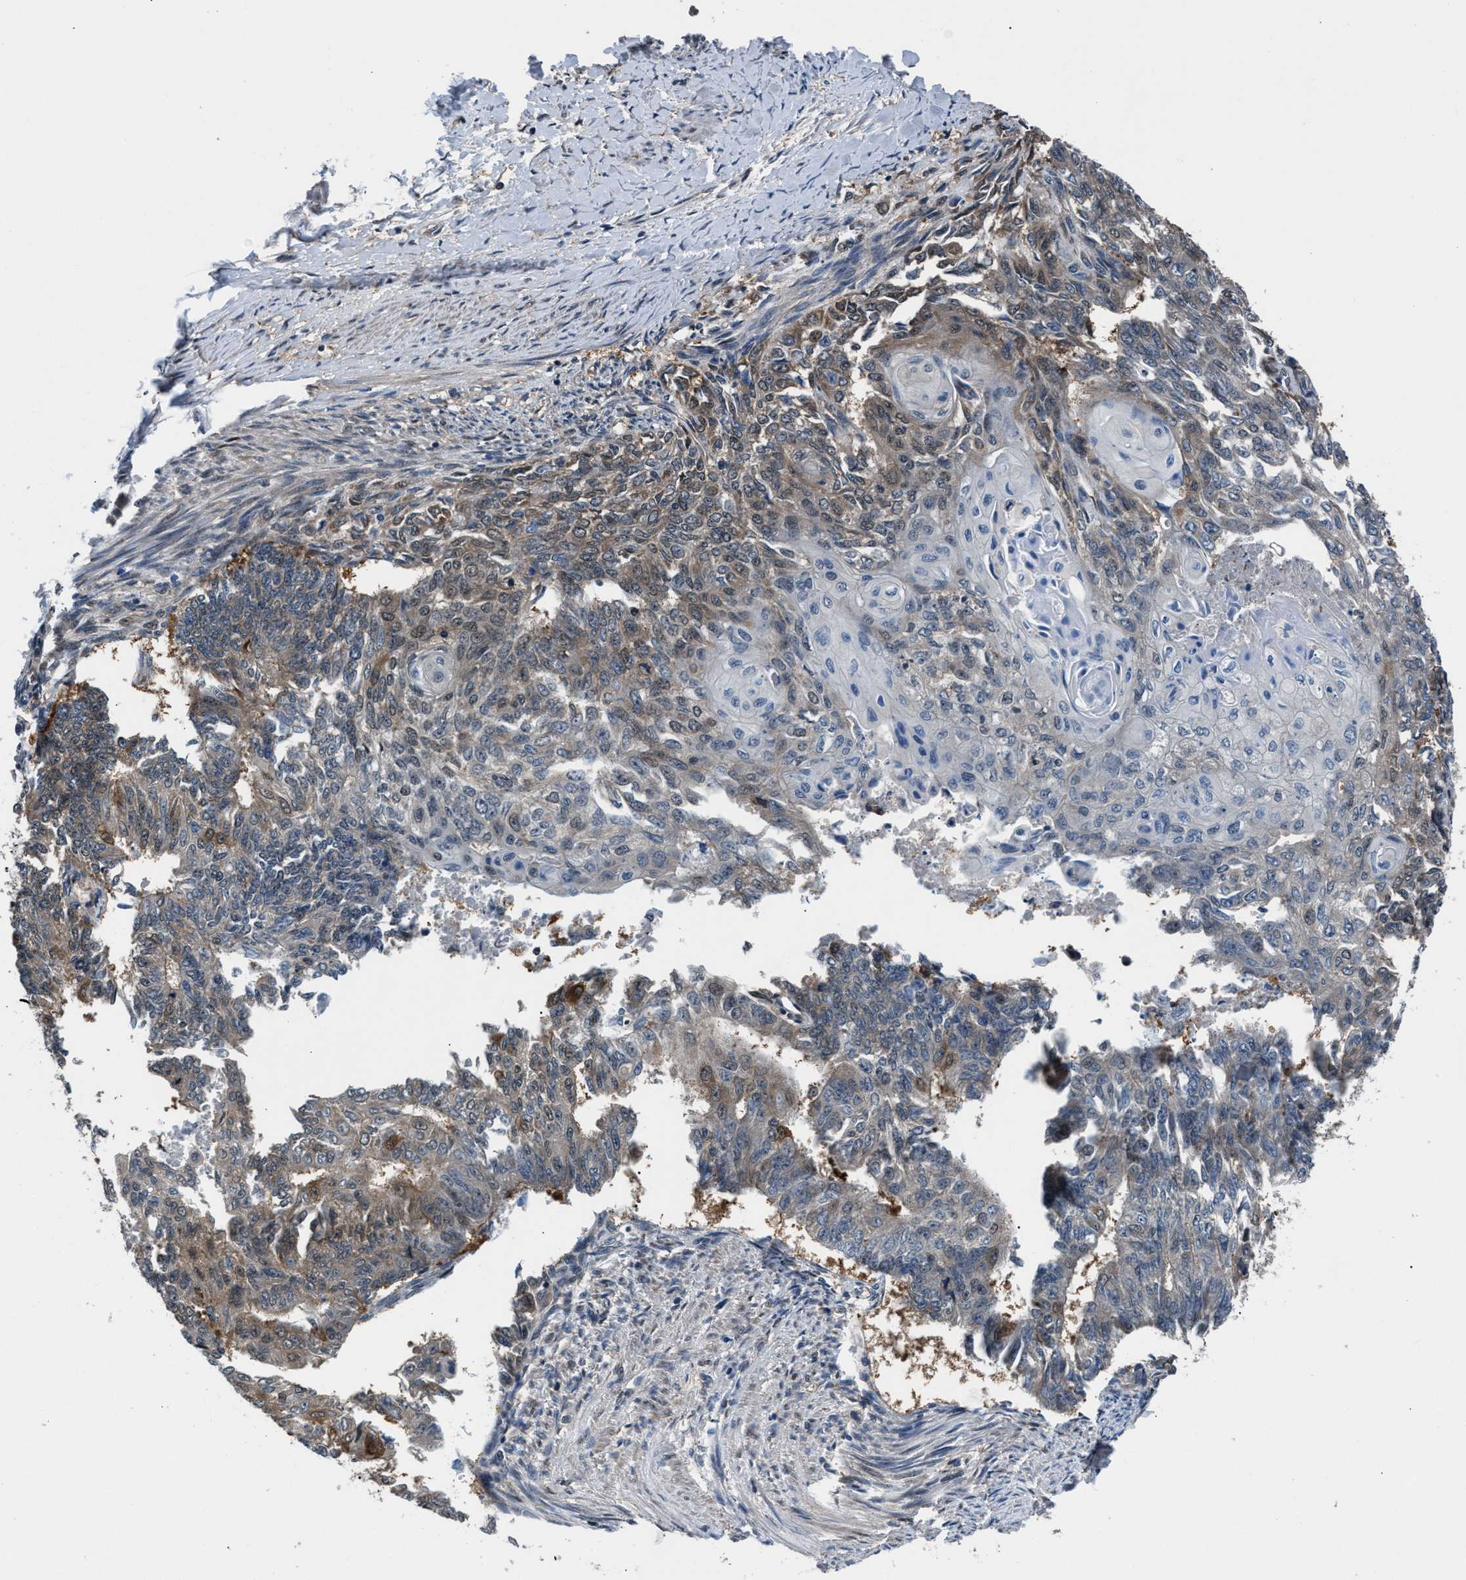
{"staining": {"intensity": "weak", "quantity": "25%-75%", "location": "cytoplasmic/membranous"}, "tissue": "endometrial cancer", "cell_type": "Tumor cells", "image_type": "cancer", "snomed": [{"axis": "morphology", "description": "Adenocarcinoma, NOS"}, {"axis": "topography", "description": "Endometrium"}], "caption": "High-magnification brightfield microscopy of endometrial cancer stained with DAB (3,3'-diaminobenzidine) (brown) and counterstained with hematoxylin (blue). tumor cells exhibit weak cytoplasmic/membranous positivity is seen in approximately25%-75% of cells.", "gene": "RBM33", "patient": {"sex": "female", "age": 32}}